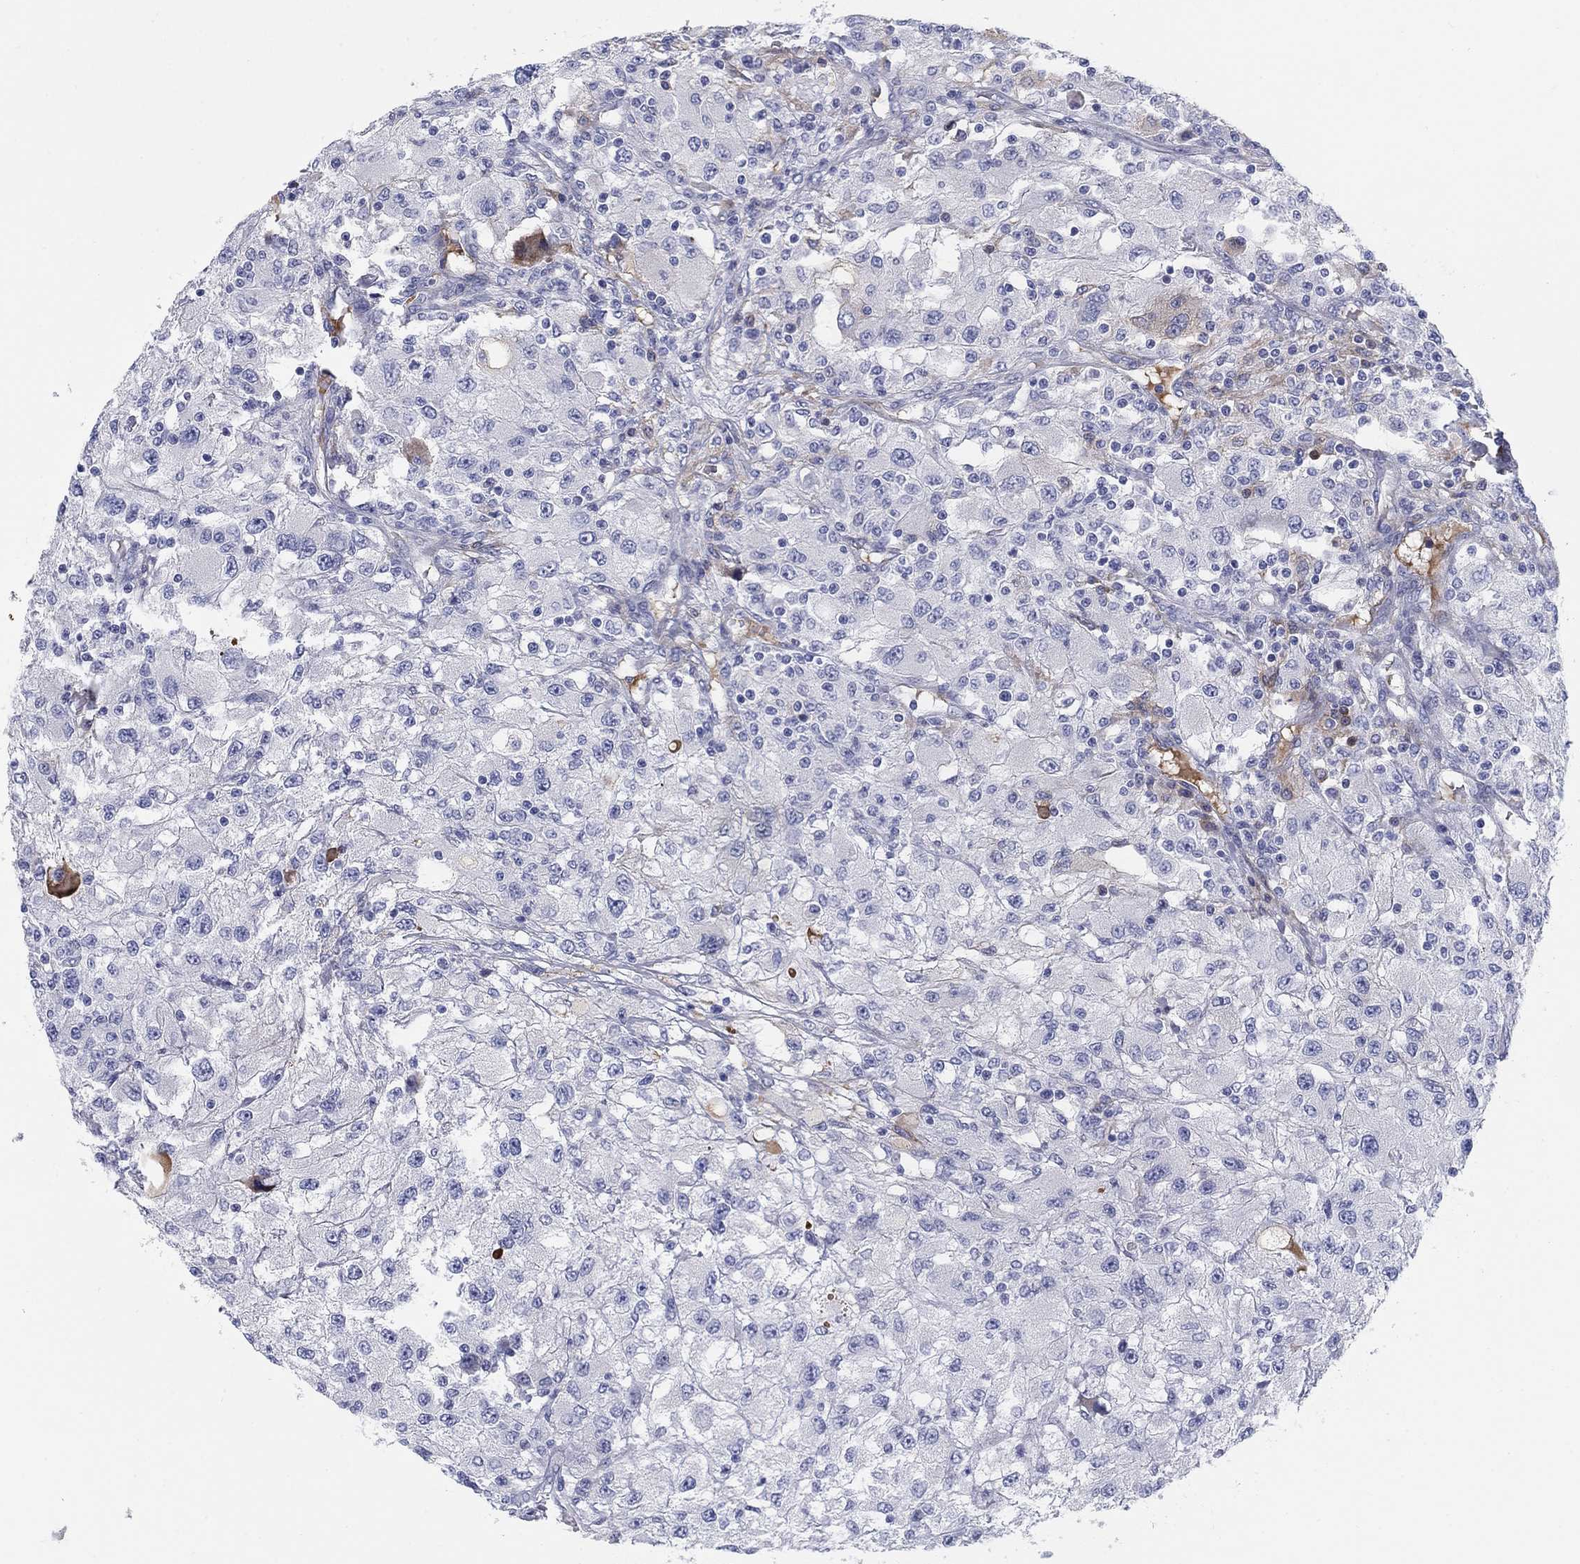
{"staining": {"intensity": "negative", "quantity": "none", "location": "none"}, "tissue": "renal cancer", "cell_type": "Tumor cells", "image_type": "cancer", "snomed": [{"axis": "morphology", "description": "Adenocarcinoma, NOS"}, {"axis": "topography", "description": "Kidney"}], "caption": "Tumor cells show no significant staining in renal adenocarcinoma. (DAB IHC, high magnification).", "gene": "HEATR4", "patient": {"sex": "female", "age": 67}}